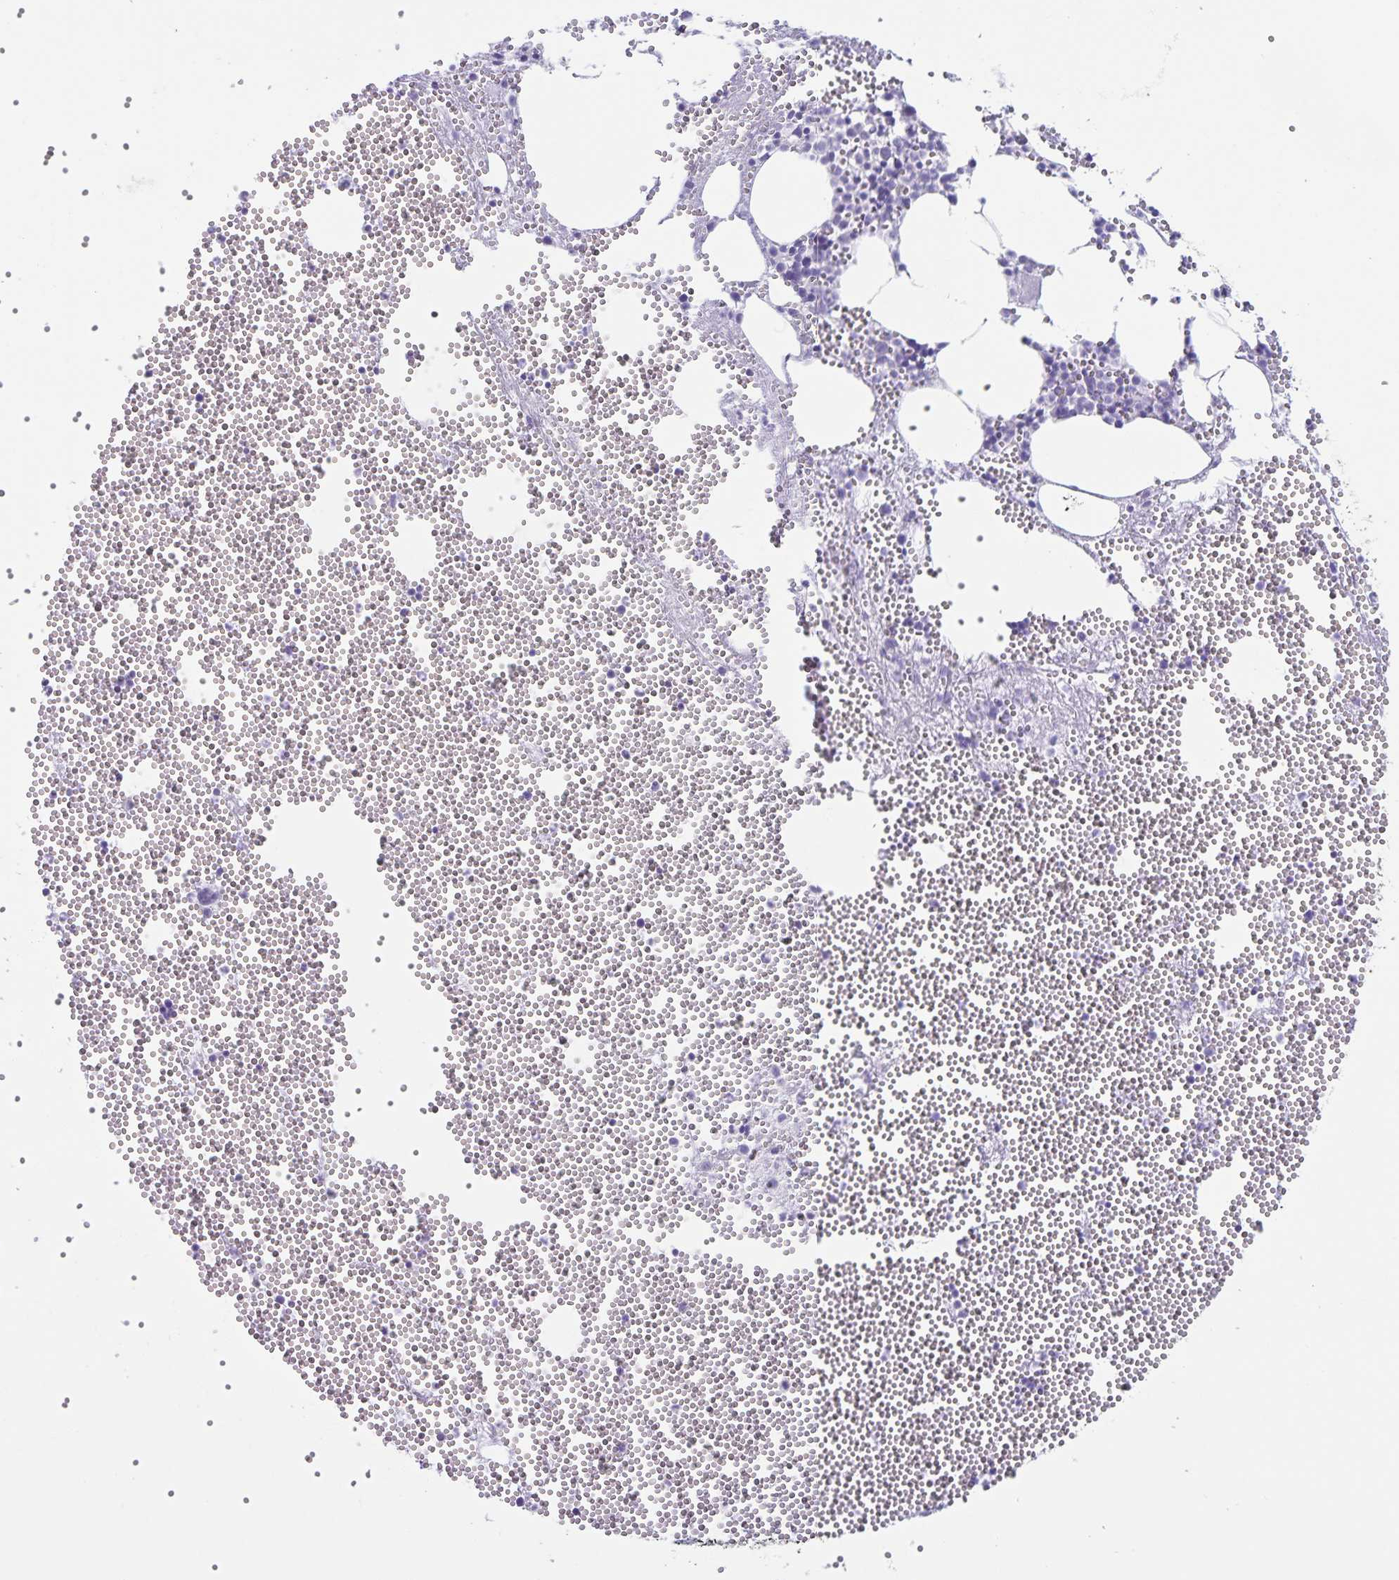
{"staining": {"intensity": "negative", "quantity": "none", "location": "none"}, "tissue": "bone marrow", "cell_type": "Hematopoietic cells", "image_type": "normal", "snomed": [{"axis": "morphology", "description": "Normal tissue, NOS"}, {"axis": "topography", "description": "Bone marrow"}], "caption": "This image is of benign bone marrow stained with immunohistochemistry to label a protein in brown with the nuclei are counter-stained blue. There is no positivity in hematopoietic cells. (Brightfield microscopy of DAB immunohistochemistry (IHC) at high magnification).", "gene": "SYNM", "patient": {"sex": "female", "age": 80}}